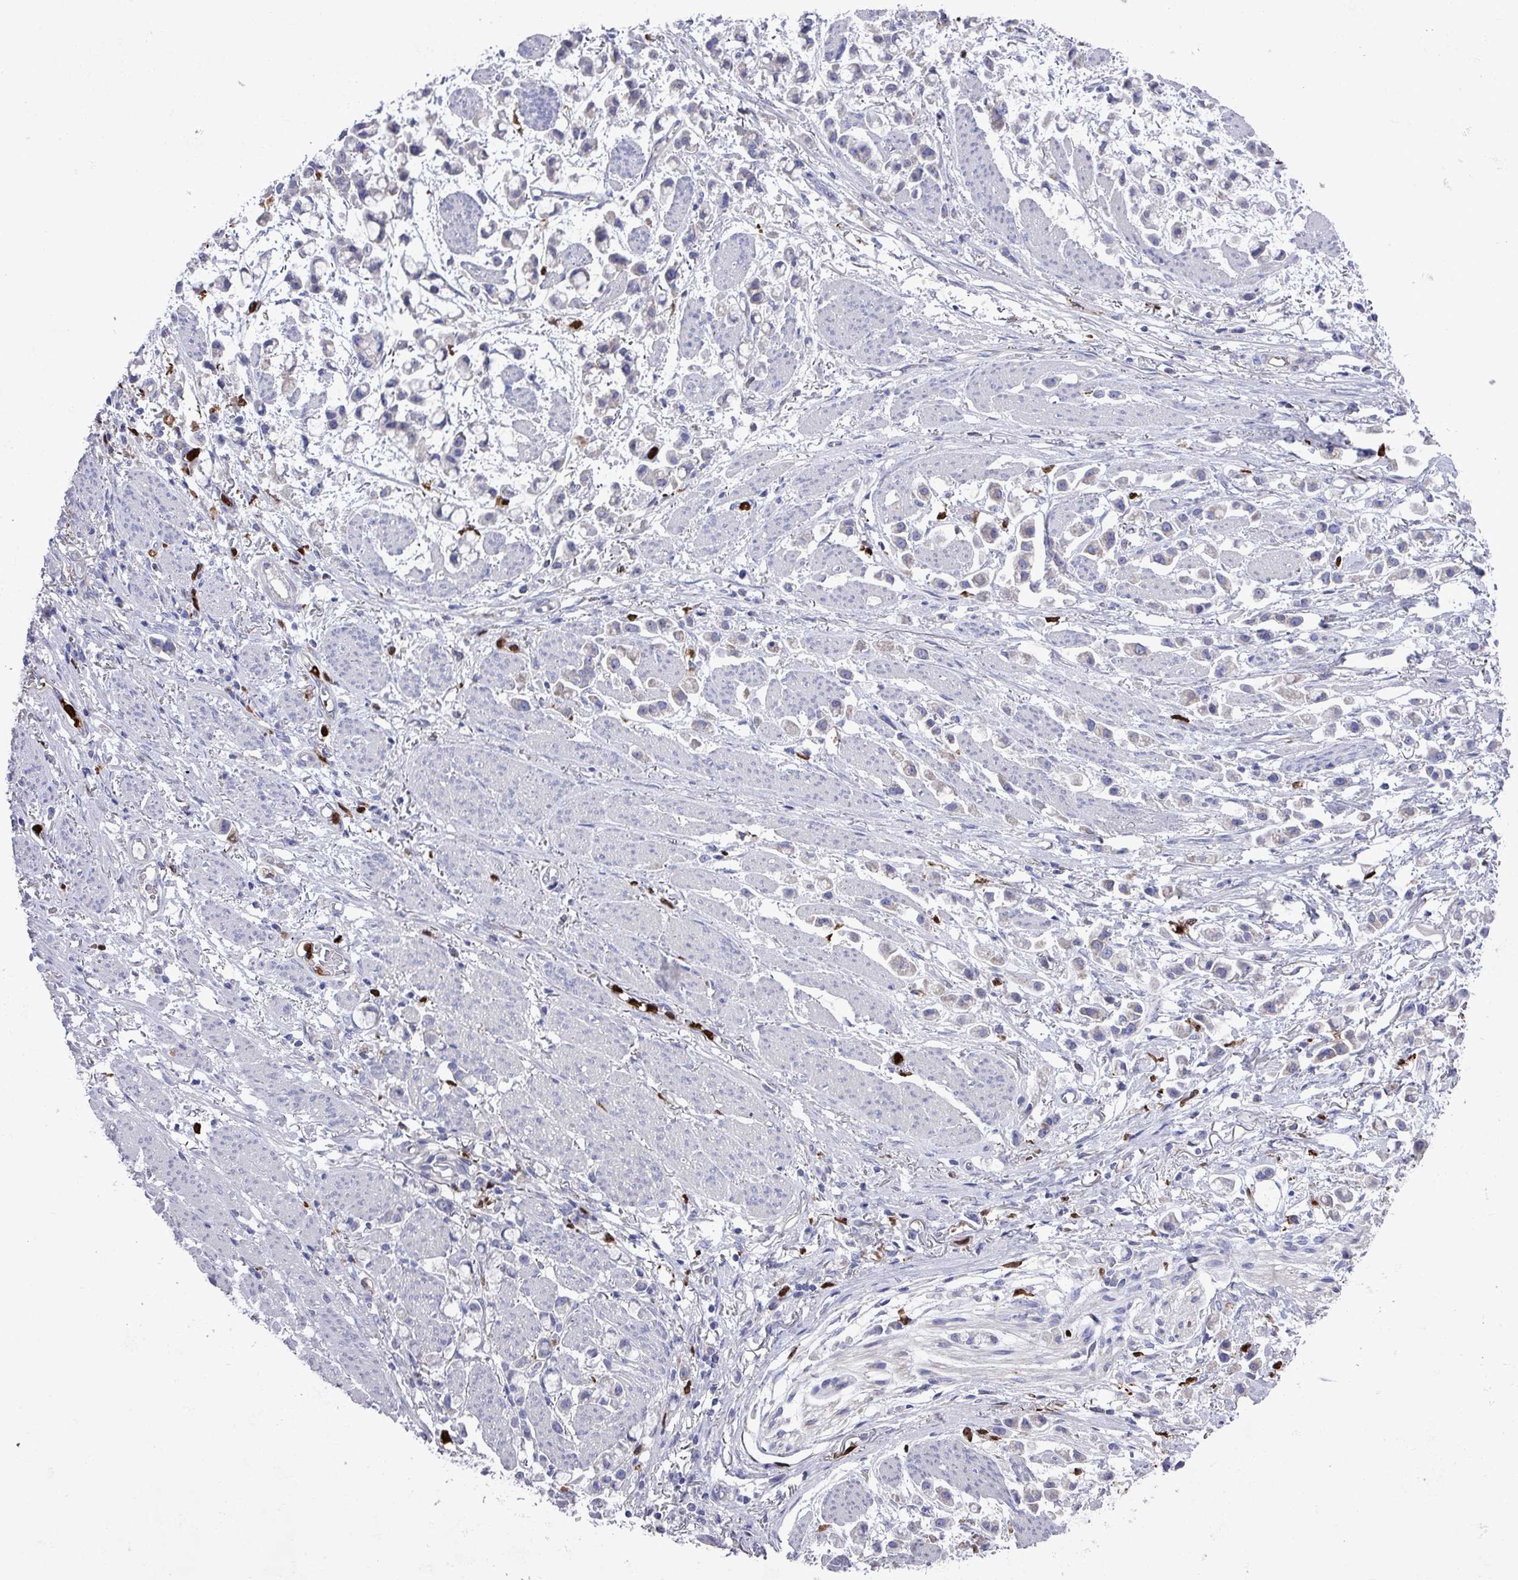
{"staining": {"intensity": "weak", "quantity": "<25%", "location": "cytoplasmic/membranous"}, "tissue": "stomach cancer", "cell_type": "Tumor cells", "image_type": "cancer", "snomed": [{"axis": "morphology", "description": "Adenocarcinoma, NOS"}, {"axis": "topography", "description": "Stomach"}], "caption": "An immunohistochemistry photomicrograph of stomach cancer is shown. There is no staining in tumor cells of stomach cancer.", "gene": "UQCC2", "patient": {"sex": "female", "age": 81}}